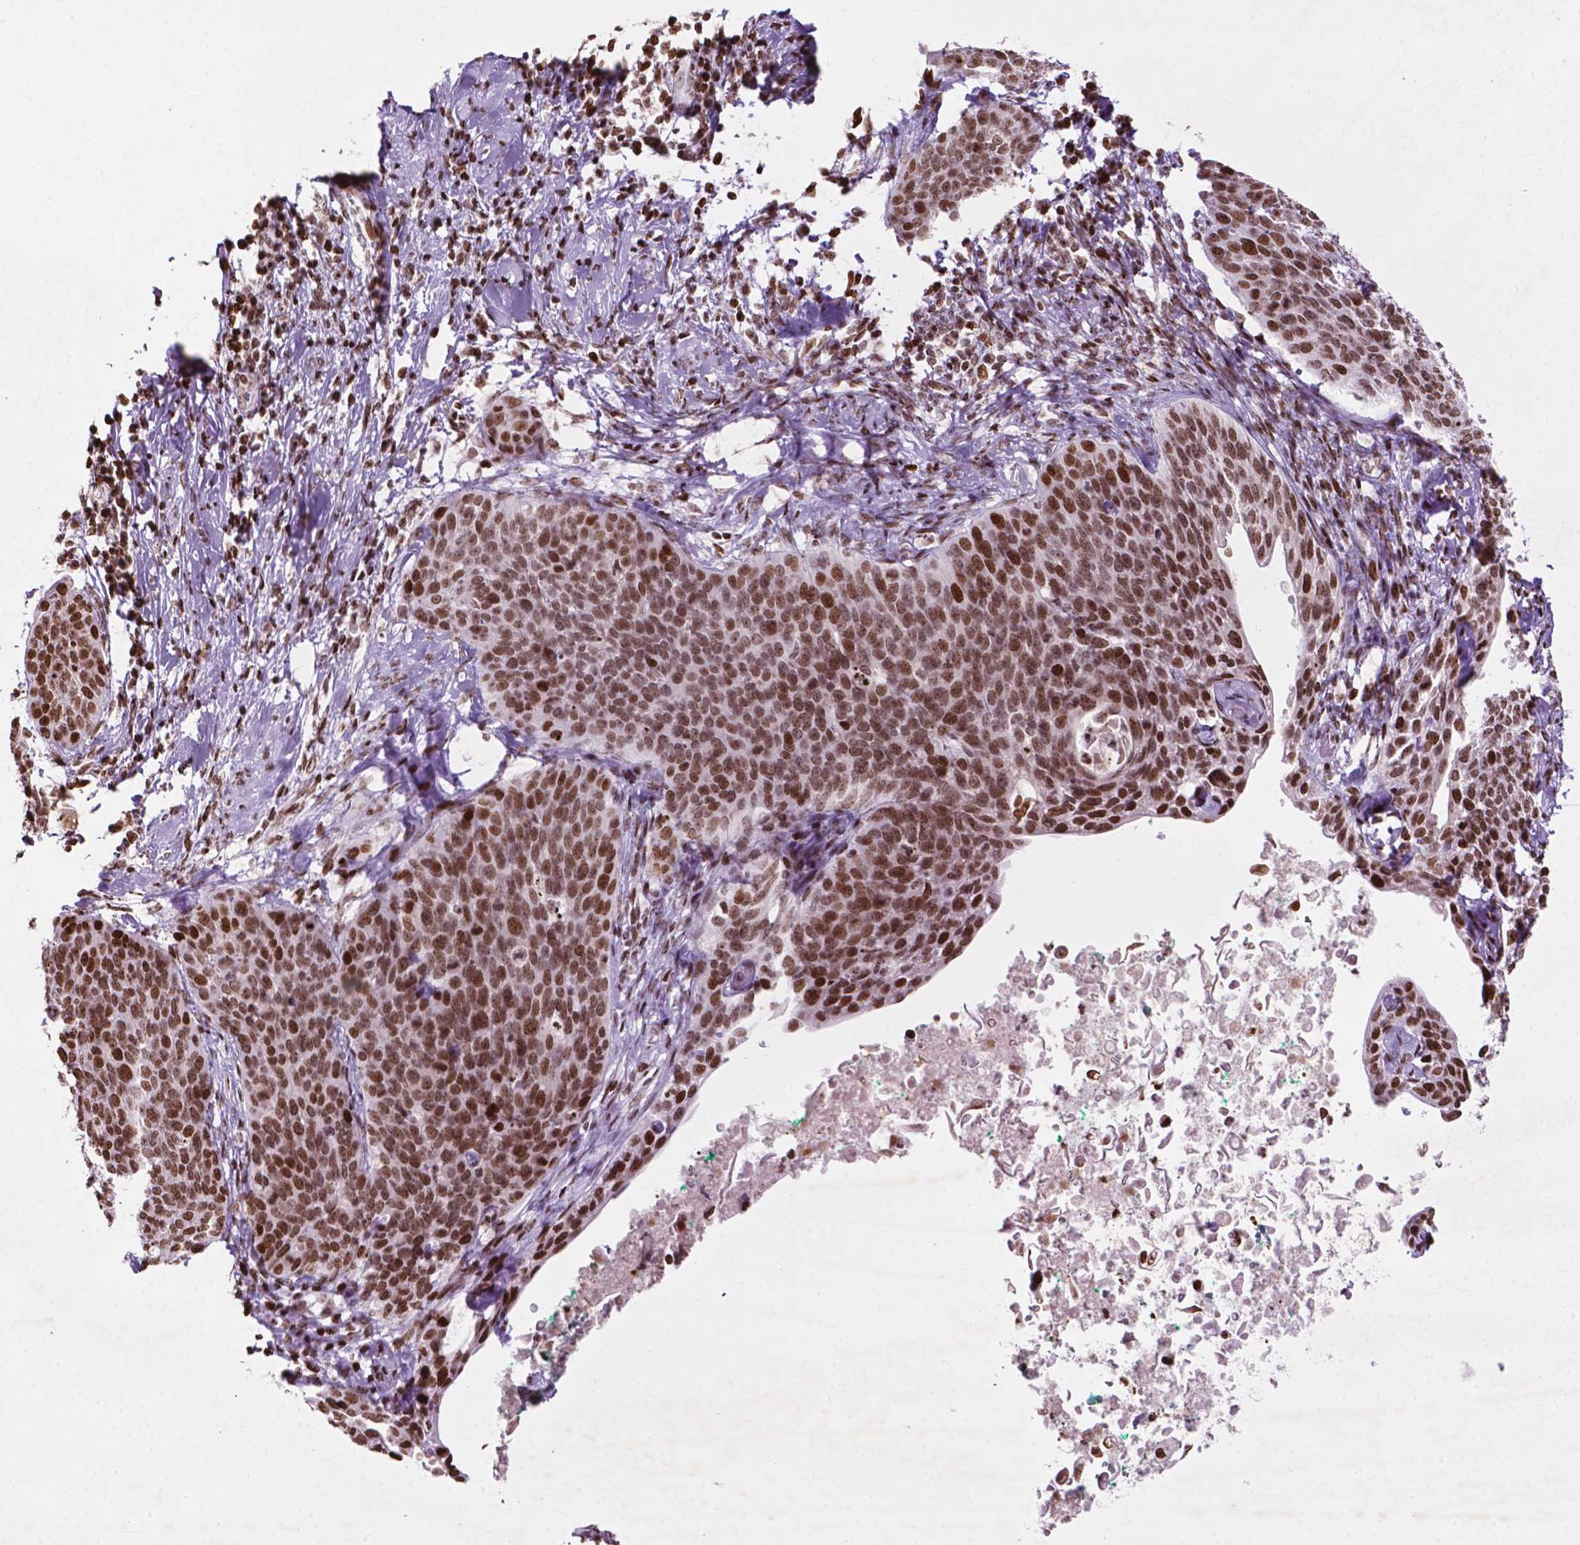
{"staining": {"intensity": "moderate", "quantity": ">75%", "location": "nuclear"}, "tissue": "cervical cancer", "cell_type": "Tumor cells", "image_type": "cancer", "snomed": [{"axis": "morphology", "description": "Squamous cell carcinoma, NOS"}, {"axis": "topography", "description": "Cervix"}], "caption": "Cervical cancer stained with a brown dye shows moderate nuclear positive positivity in about >75% of tumor cells.", "gene": "TMEM250", "patient": {"sex": "female", "age": 69}}